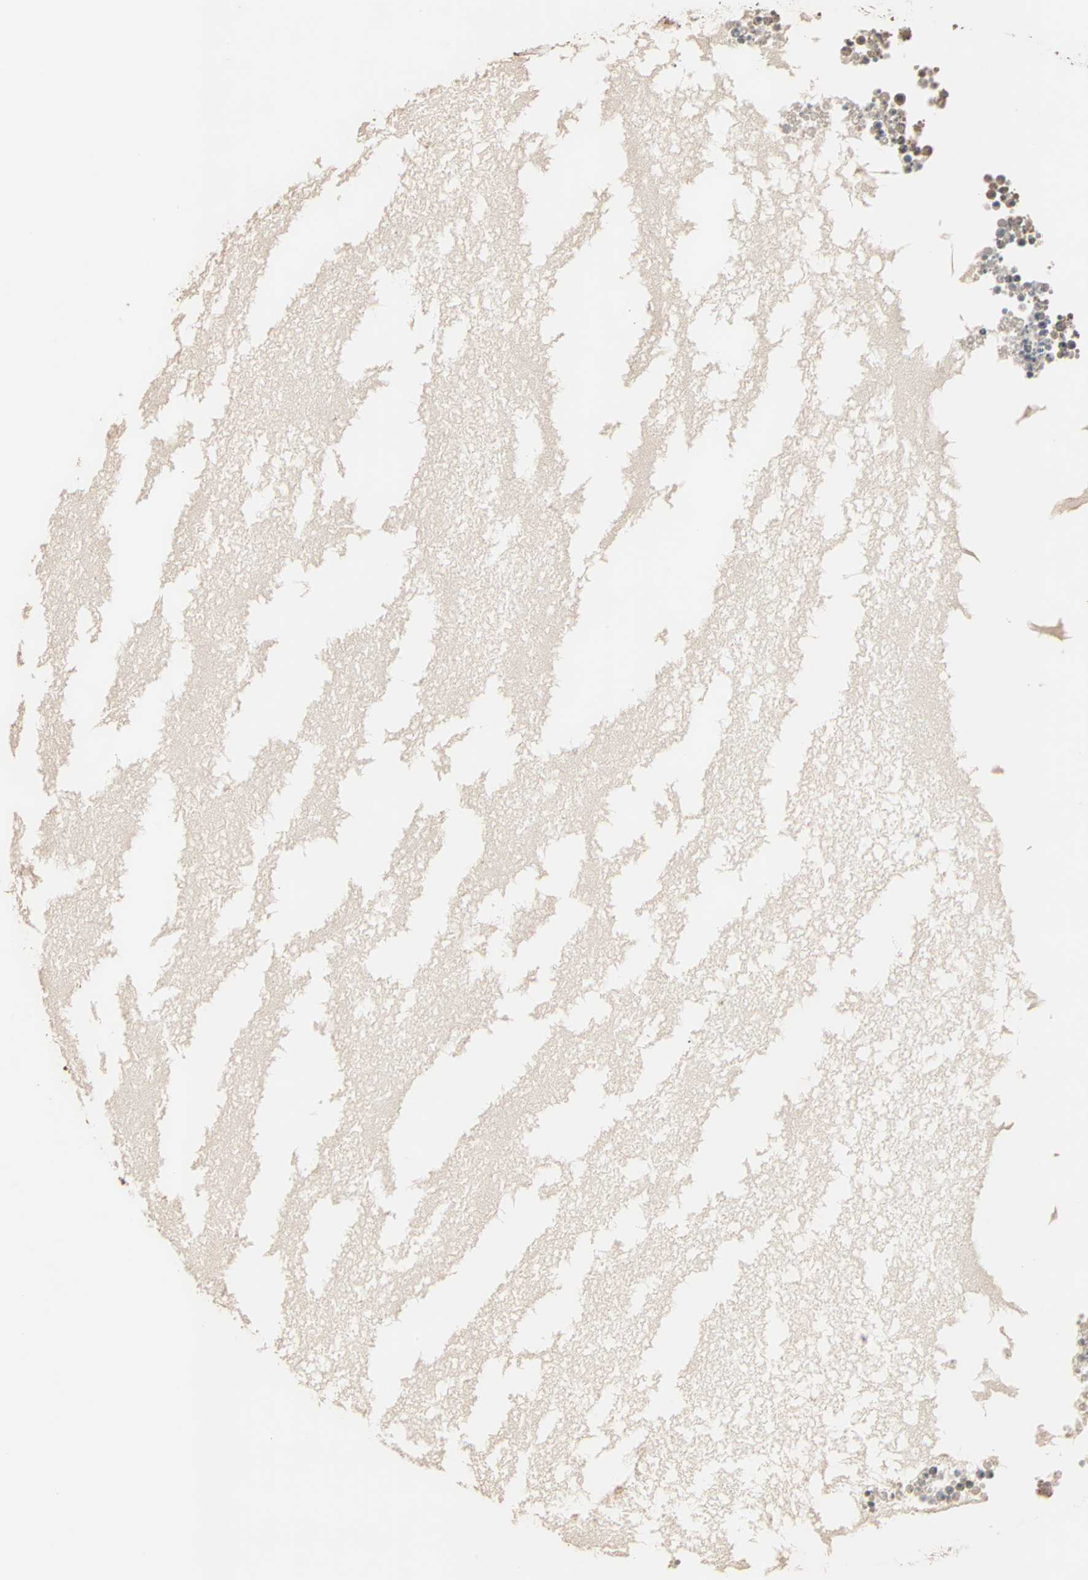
{"staining": {"intensity": "moderate", "quantity": "25%-75%", "location": "cytoplasmic/membranous"}, "tissue": "ovary", "cell_type": "Ovarian stroma cells", "image_type": "normal", "snomed": [{"axis": "morphology", "description": "Normal tissue, NOS"}, {"axis": "topography", "description": "Ovary"}], "caption": "DAB immunohistochemical staining of normal ovary demonstrates moderate cytoplasmic/membranous protein positivity in approximately 25%-75% of ovarian stroma cells.", "gene": "GALNT3", "patient": {"sex": "female", "age": 35}}